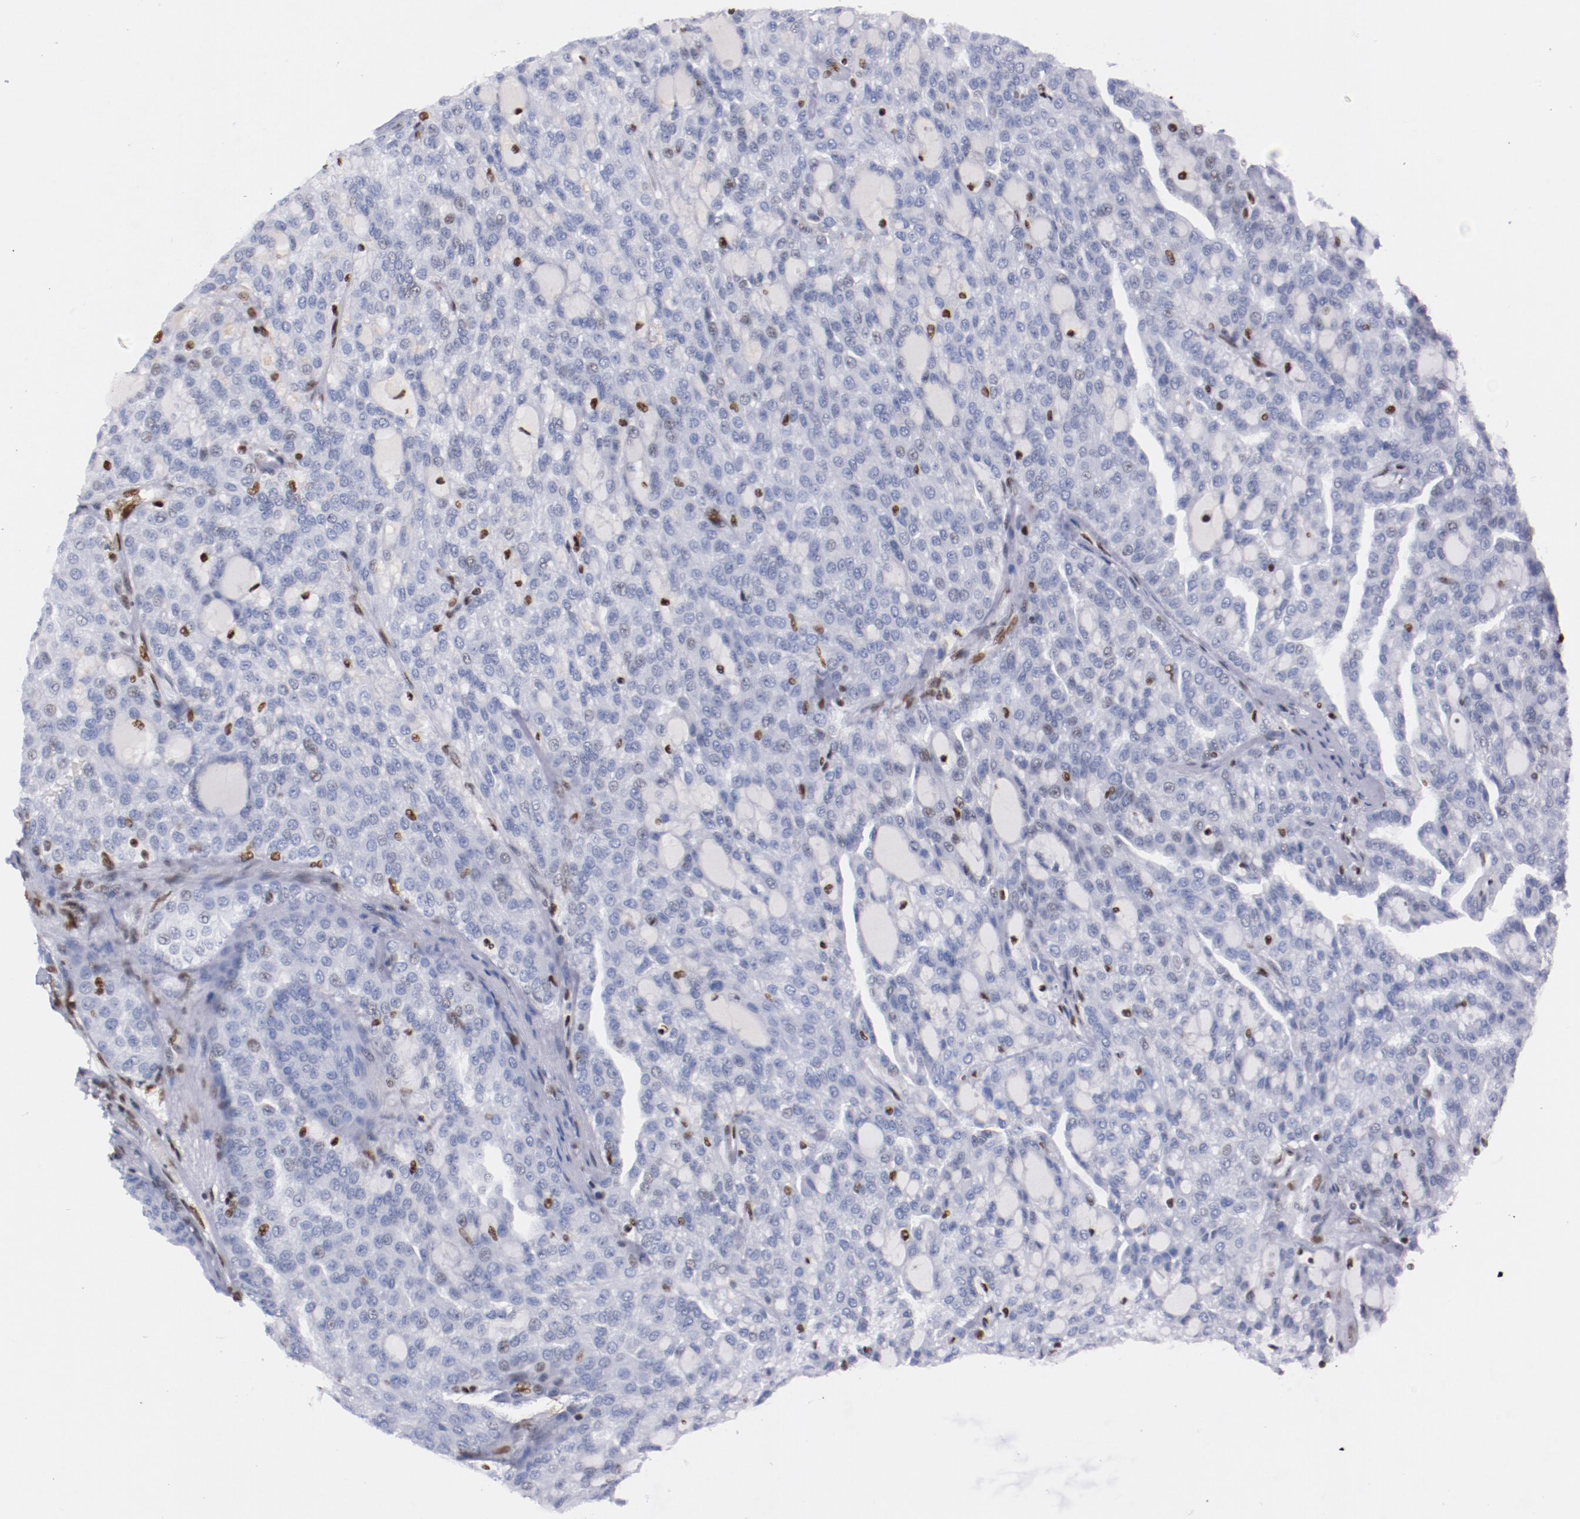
{"staining": {"intensity": "negative", "quantity": "none", "location": "none"}, "tissue": "renal cancer", "cell_type": "Tumor cells", "image_type": "cancer", "snomed": [{"axis": "morphology", "description": "Adenocarcinoma, NOS"}, {"axis": "topography", "description": "Kidney"}], "caption": "High power microscopy photomicrograph of an immunohistochemistry (IHC) micrograph of renal cancer (adenocarcinoma), revealing no significant positivity in tumor cells.", "gene": "IFI16", "patient": {"sex": "male", "age": 63}}